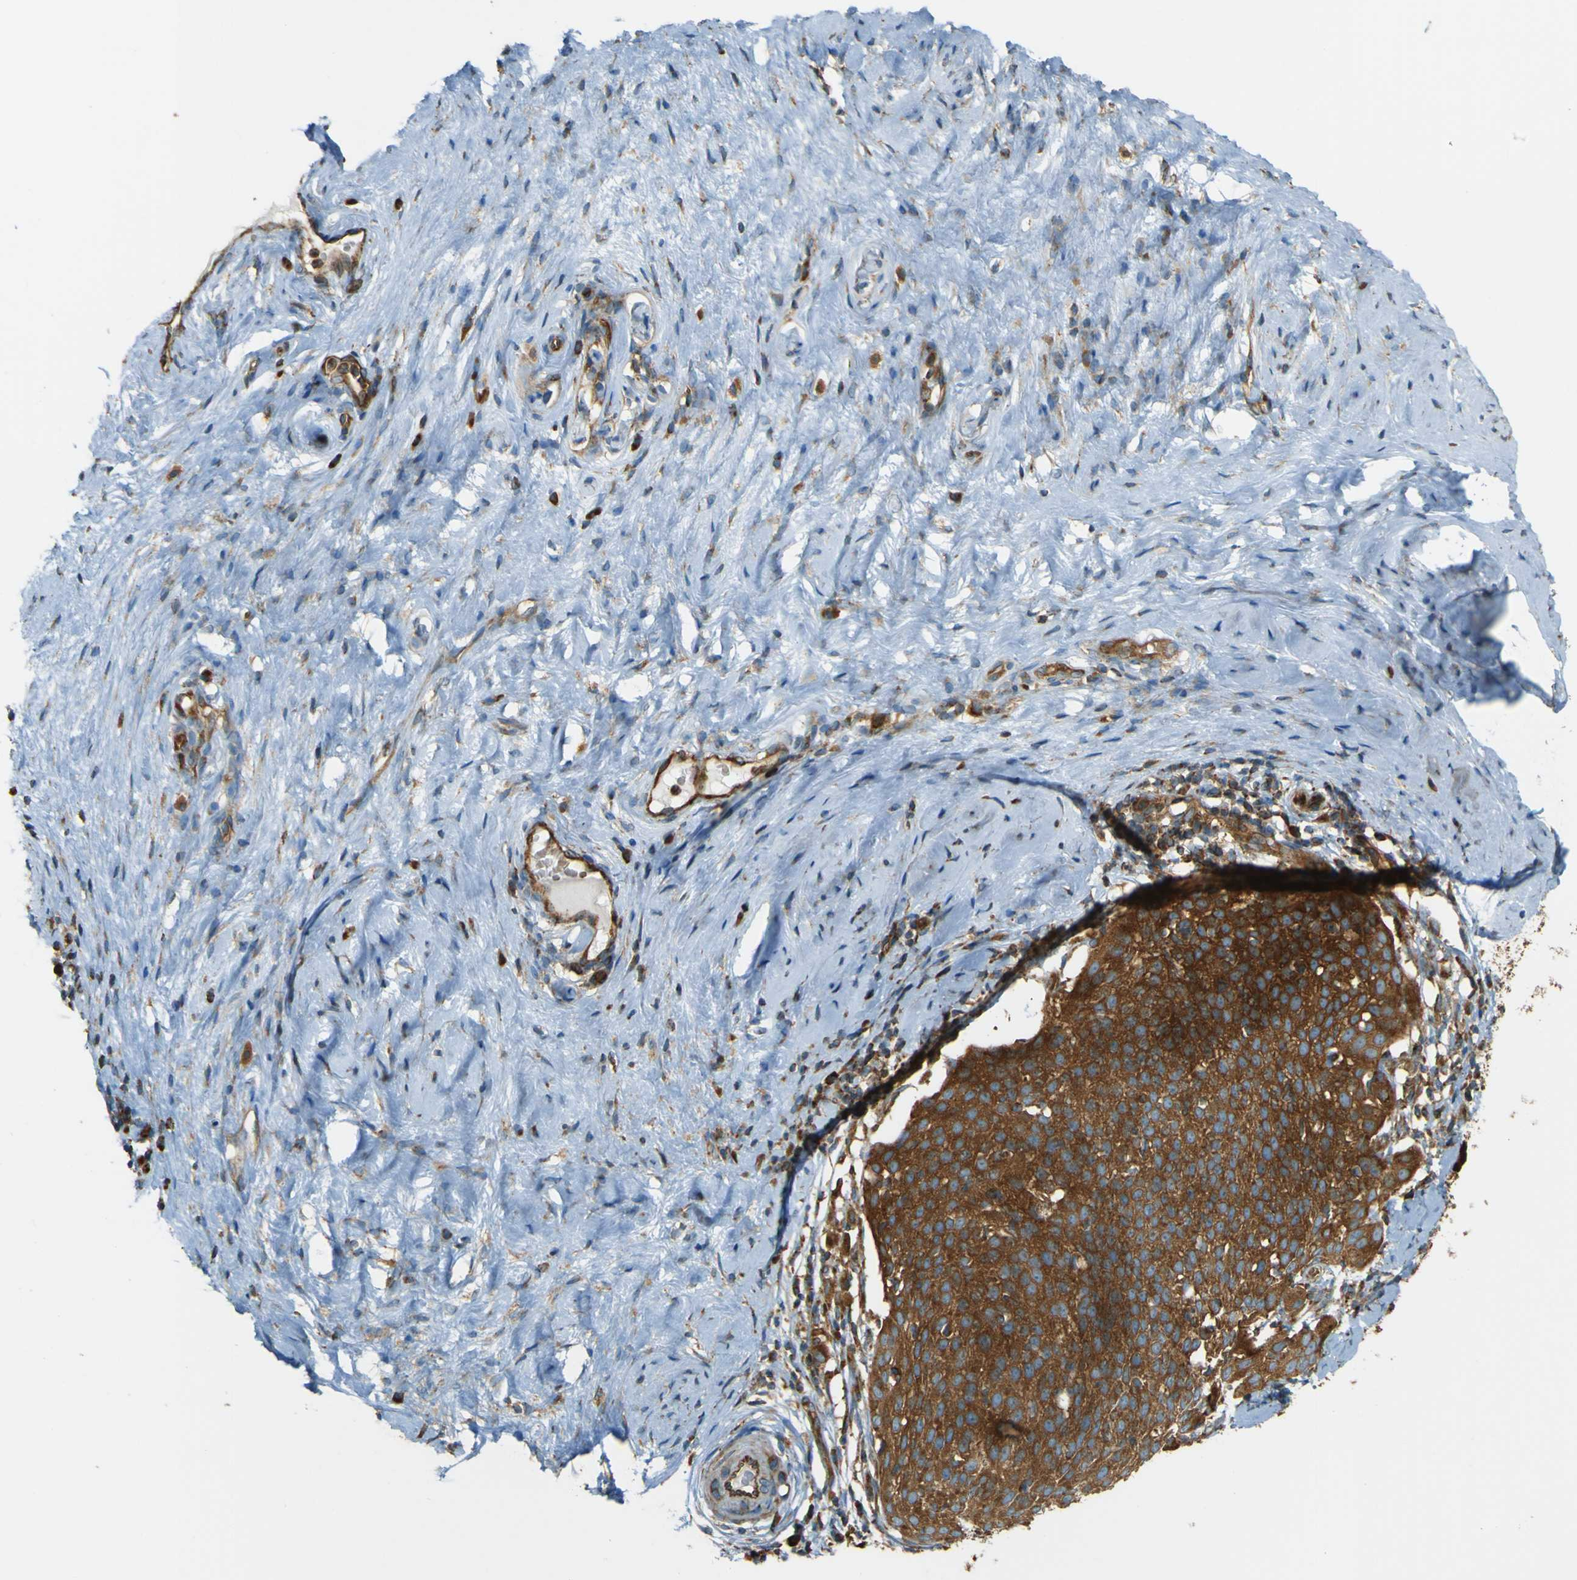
{"staining": {"intensity": "strong", "quantity": ">75%", "location": "cytoplasmic/membranous"}, "tissue": "cervical cancer", "cell_type": "Tumor cells", "image_type": "cancer", "snomed": [{"axis": "morphology", "description": "Squamous cell carcinoma, NOS"}, {"axis": "topography", "description": "Cervix"}], "caption": "Protein analysis of cervical cancer tissue exhibits strong cytoplasmic/membranous positivity in approximately >75% of tumor cells.", "gene": "DNAJC5", "patient": {"sex": "female", "age": 51}}